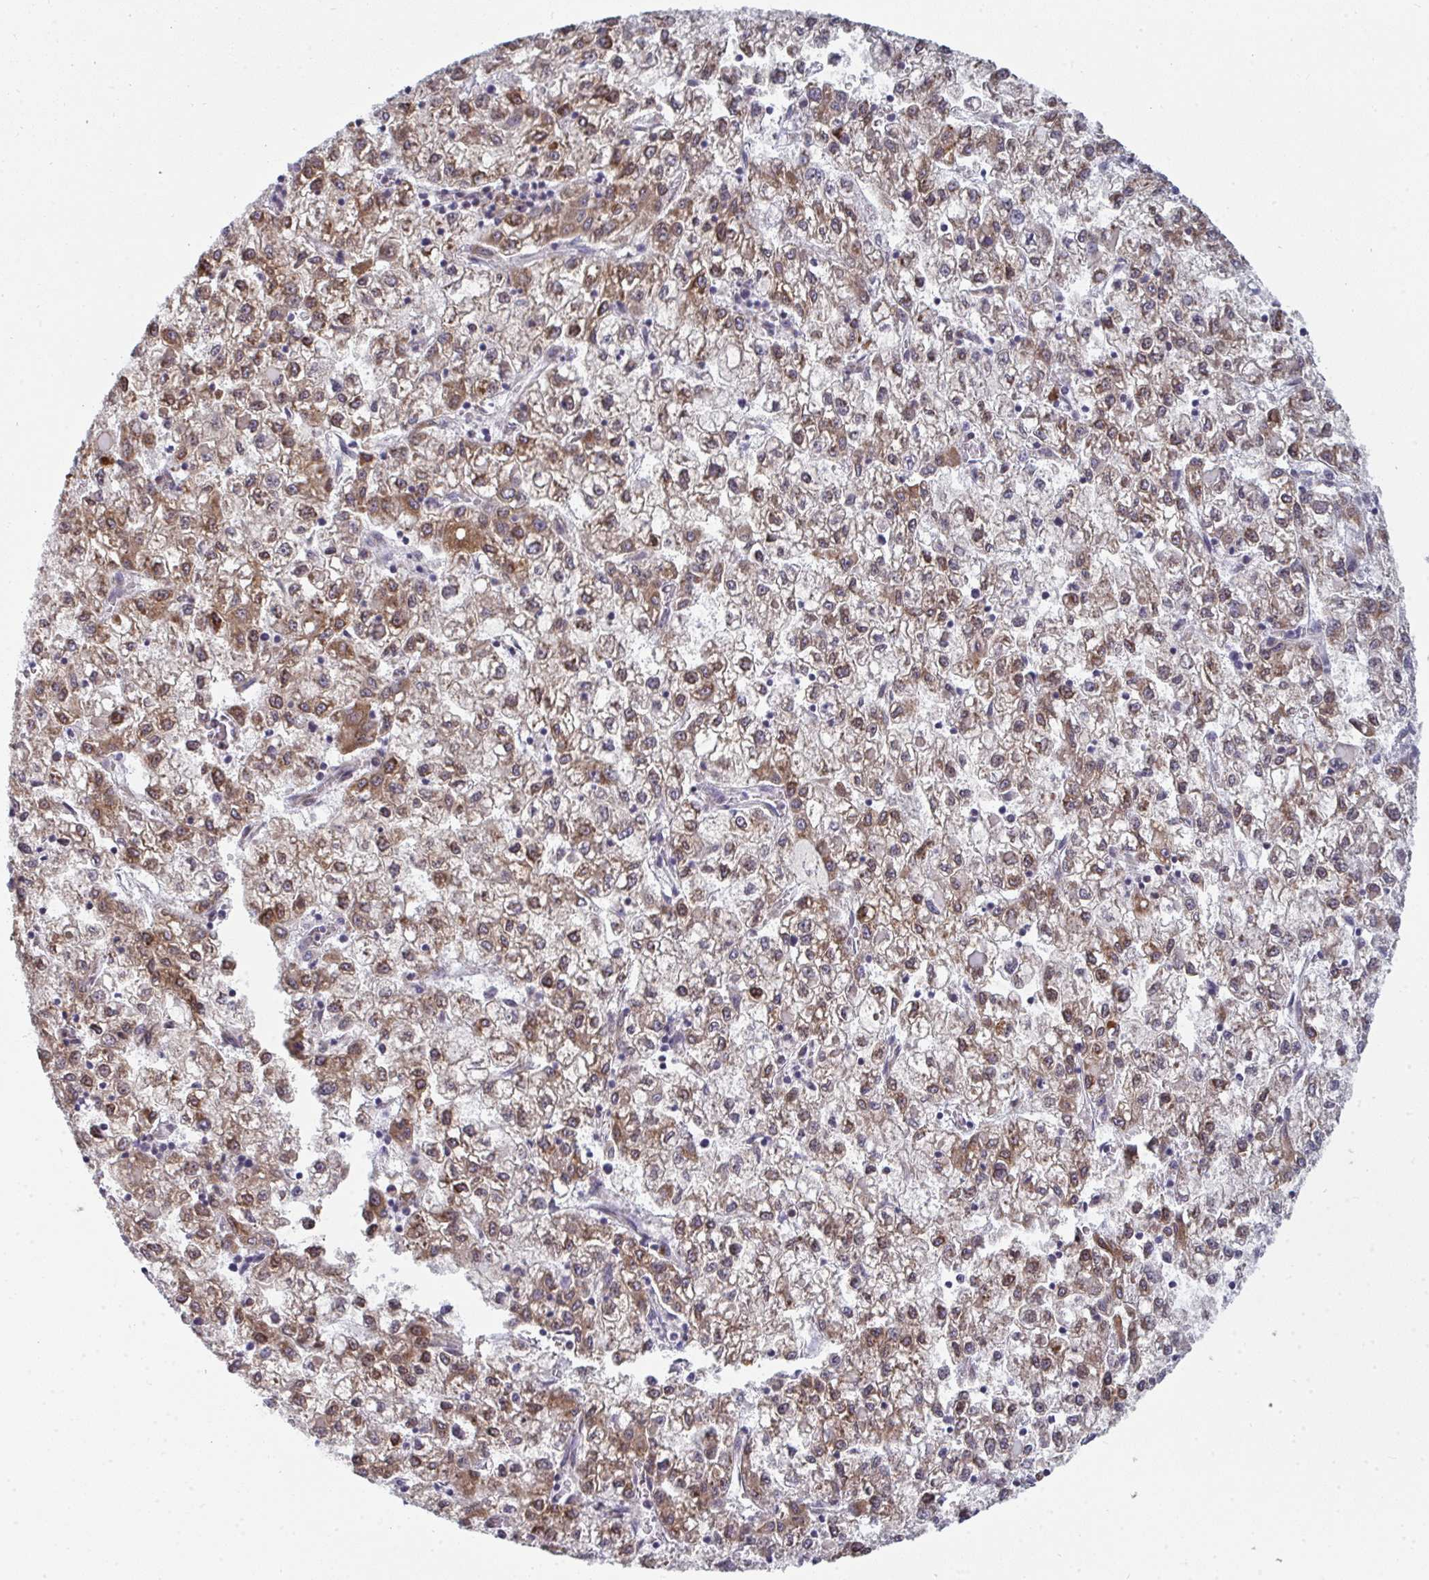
{"staining": {"intensity": "moderate", "quantity": ">75%", "location": "cytoplasmic/membranous"}, "tissue": "liver cancer", "cell_type": "Tumor cells", "image_type": "cancer", "snomed": [{"axis": "morphology", "description": "Carcinoma, Hepatocellular, NOS"}, {"axis": "topography", "description": "Liver"}], "caption": "Hepatocellular carcinoma (liver) stained for a protein (brown) reveals moderate cytoplasmic/membranous positive positivity in about >75% of tumor cells.", "gene": "LYSMD4", "patient": {"sex": "male", "age": 40}}